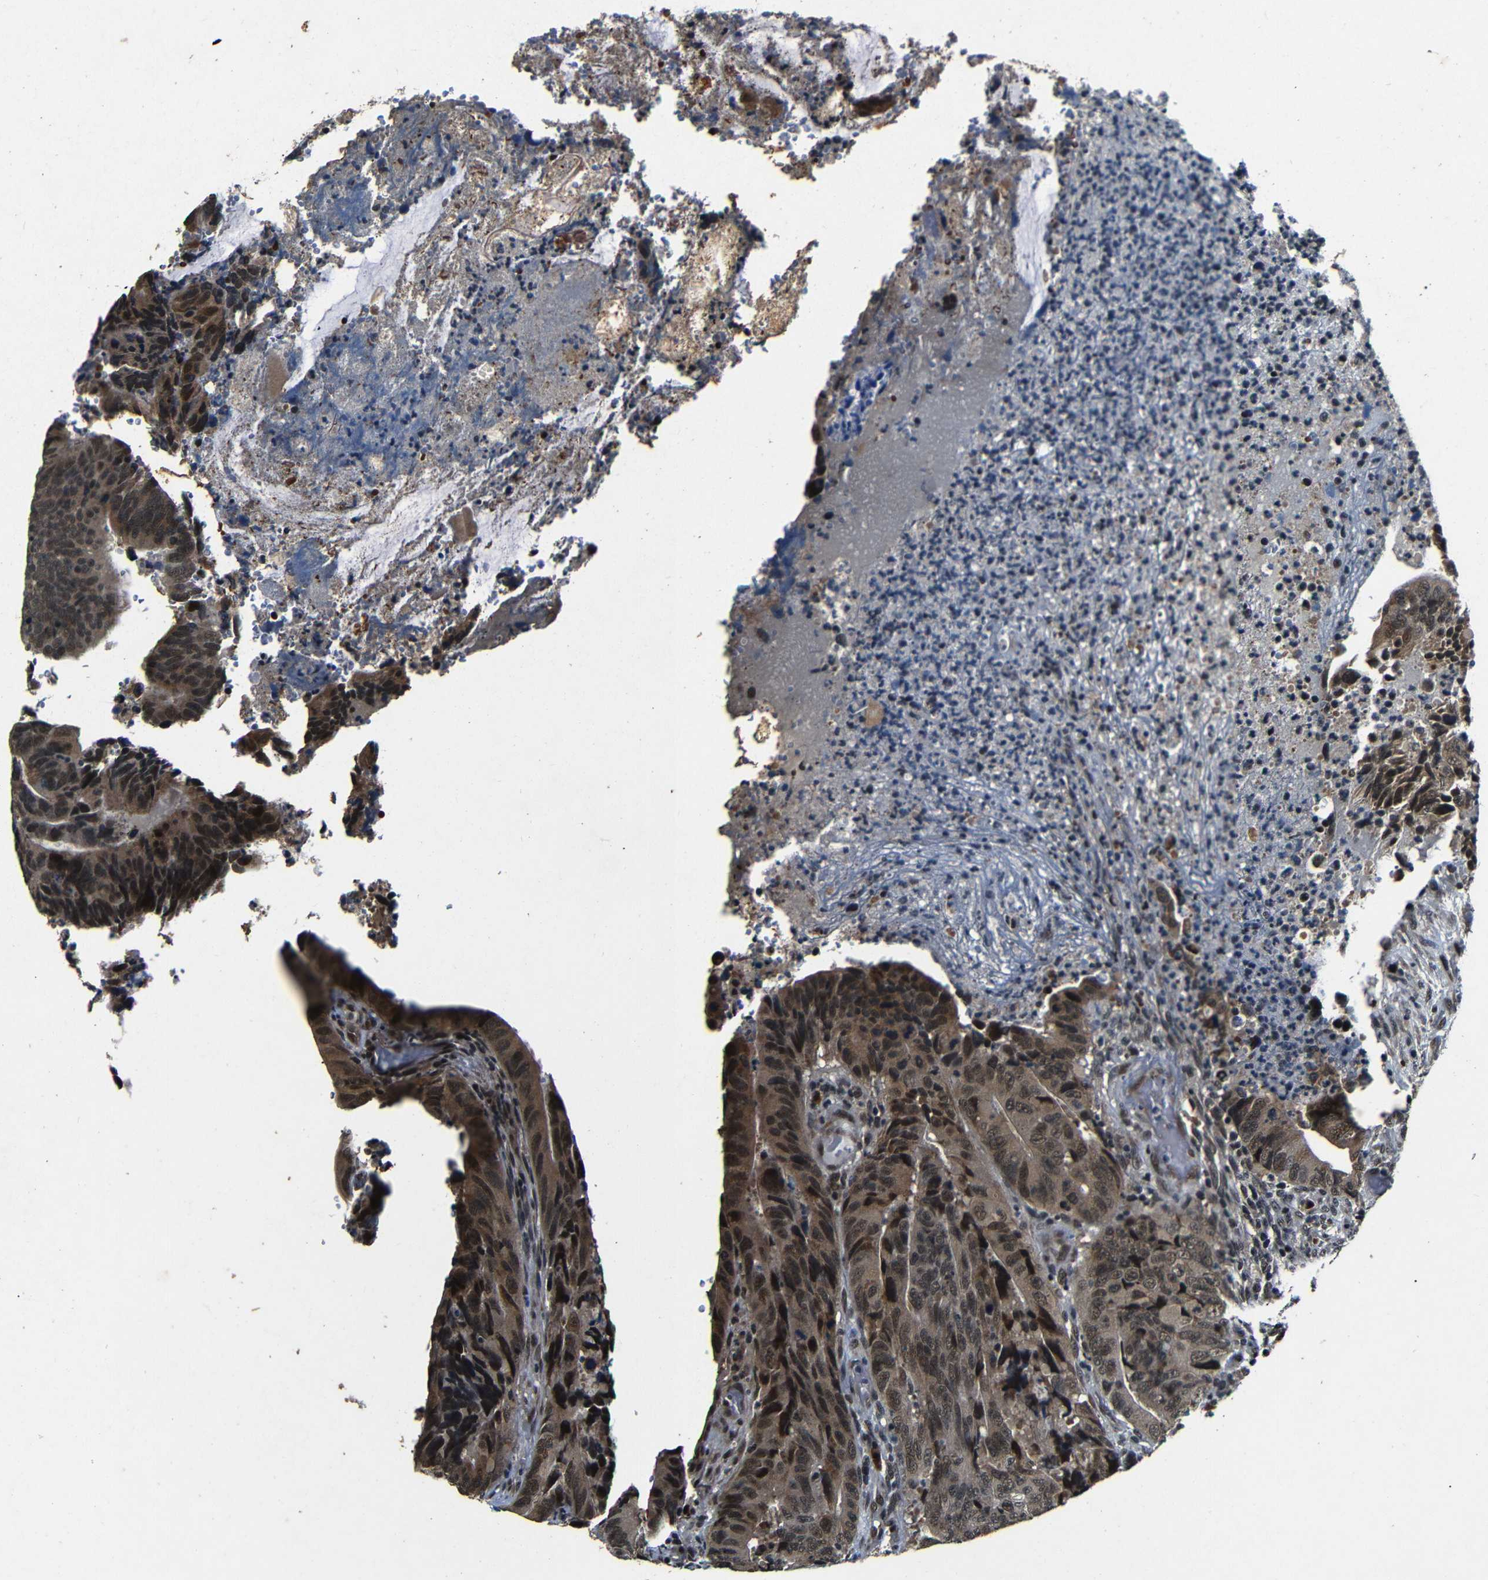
{"staining": {"intensity": "moderate", "quantity": ">75%", "location": "cytoplasmic/membranous,nuclear"}, "tissue": "colorectal cancer", "cell_type": "Tumor cells", "image_type": "cancer", "snomed": [{"axis": "morphology", "description": "Normal tissue, NOS"}, {"axis": "morphology", "description": "Adenocarcinoma, NOS"}, {"axis": "topography", "description": "Colon"}], "caption": "There is medium levels of moderate cytoplasmic/membranous and nuclear staining in tumor cells of colorectal cancer, as demonstrated by immunohistochemical staining (brown color).", "gene": "FOXD4", "patient": {"sex": "male", "age": 56}}